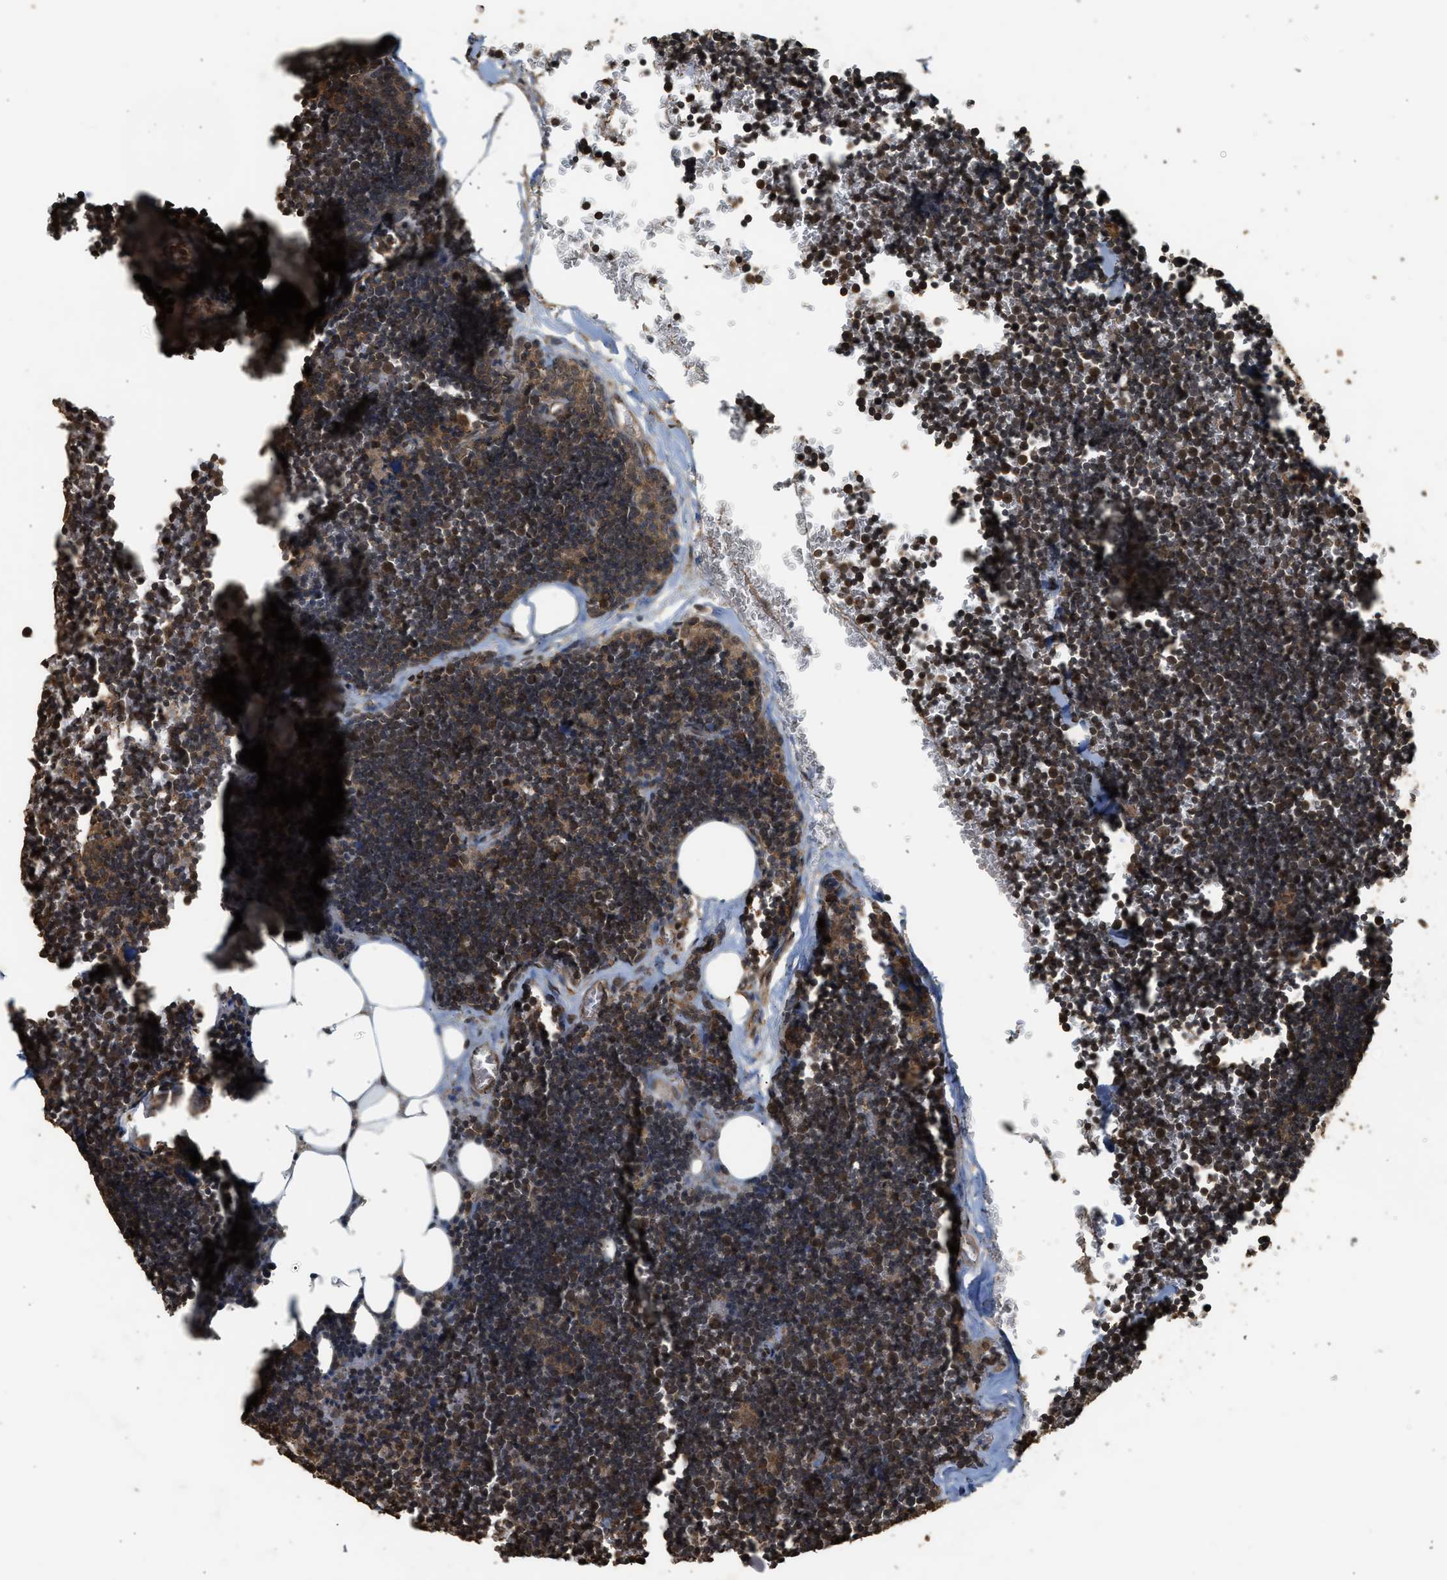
{"staining": {"intensity": "strong", "quantity": ">75%", "location": "cytoplasmic/membranous,nuclear"}, "tissue": "lymph node", "cell_type": "Germinal center cells", "image_type": "normal", "snomed": [{"axis": "morphology", "description": "Normal tissue, NOS"}, {"axis": "topography", "description": "Lymph node"}], "caption": "The image displays staining of benign lymph node, revealing strong cytoplasmic/membranous,nuclear protein staining (brown color) within germinal center cells. (DAB IHC with brightfield microscopy, high magnification).", "gene": "MYBL2", "patient": {"sex": "male", "age": 33}}